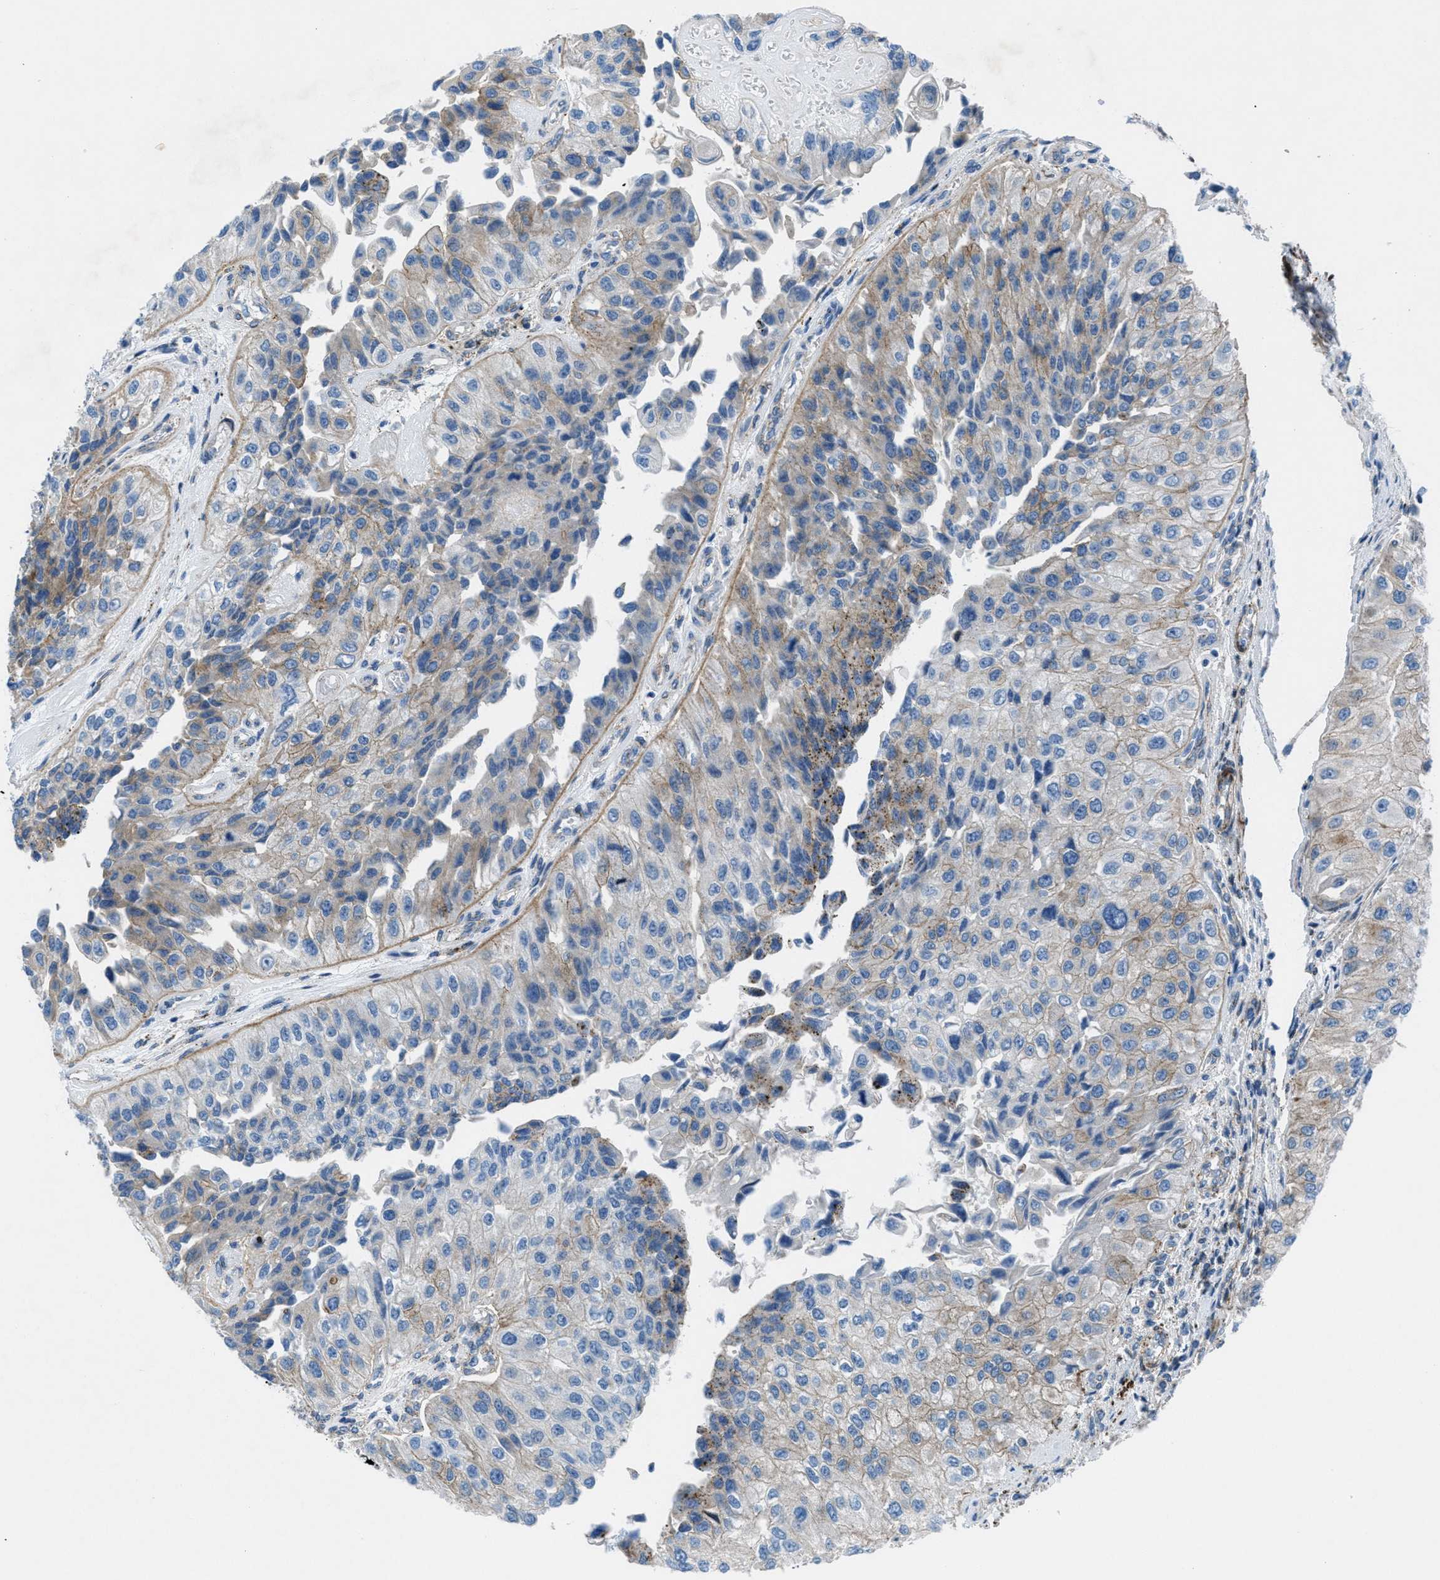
{"staining": {"intensity": "moderate", "quantity": "<25%", "location": "cytoplasmic/membranous"}, "tissue": "urothelial cancer", "cell_type": "Tumor cells", "image_type": "cancer", "snomed": [{"axis": "morphology", "description": "Urothelial carcinoma, High grade"}, {"axis": "topography", "description": "Kidney"}, {"axis": "topography", "description": "Urinary bladder"}], "caption": "A low amount of moderate cytoplasmic/membranous expression is identified in about <25% of tumor cells in urothelial carcinoma (high-grade) tissue. Nuclei are stained in blue.", "gene": "MFSD13A", "patient": {"sex": "male", "age": 77}}